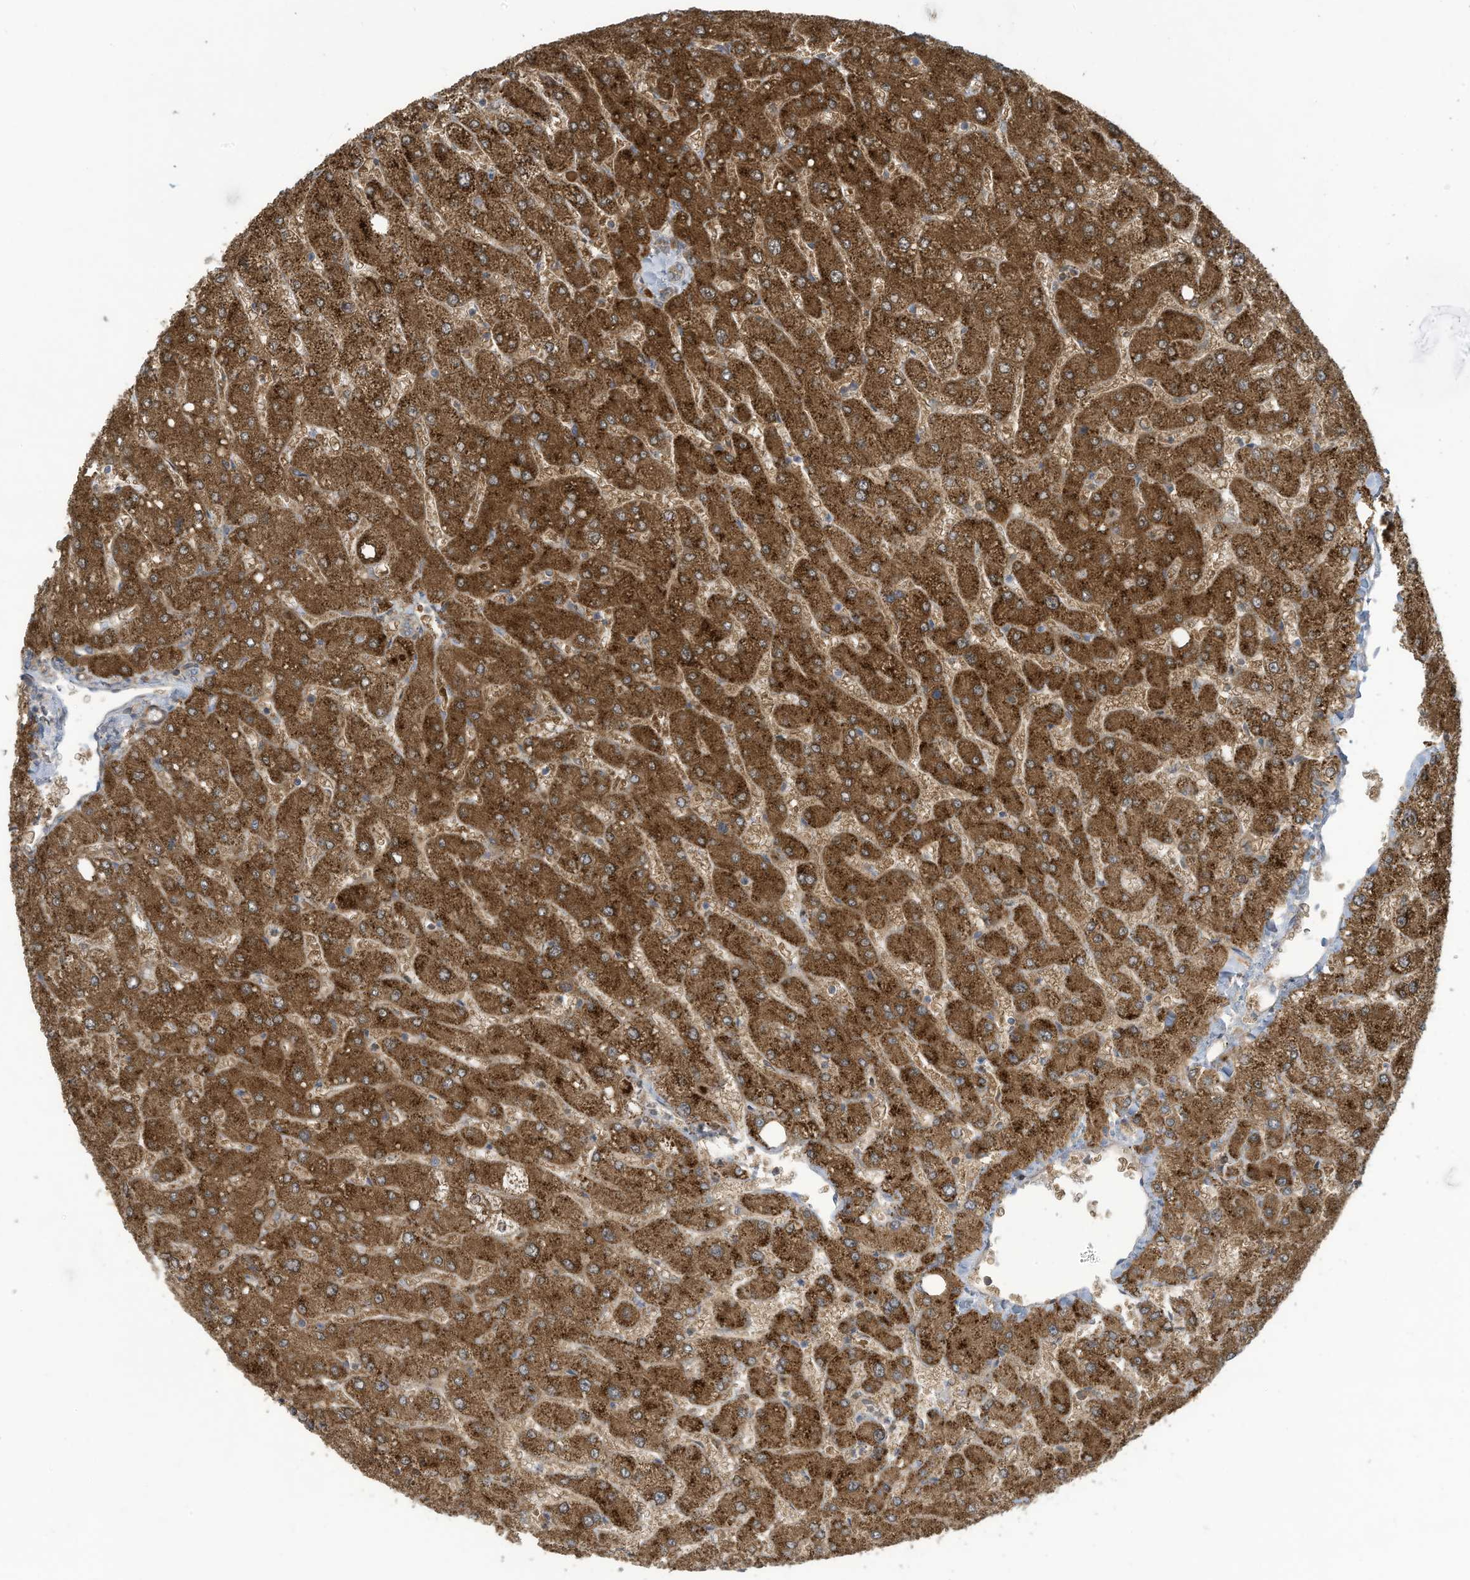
{"staining": {"intensity": "weak", "quantity": ">75%", "location": "cytoplasmic/membranous"}, "tissue": "liver", "cell_type": "Cholangiocytes", "image_type": "normal", "snomed": [{"axis": "morphology", "description": "Normal tissue, NOS"}, {"axis": "topography", "description": "Liver"}], "caption": "A photomicrograph showing weak cytoplasmic/membranous staining in about >75% of cholangiocytes in unremarkable liver, as visualized by brown immunohistochemical staining.", "gene": "ADI1", "patient": {"sex": "male", "age": 55}}